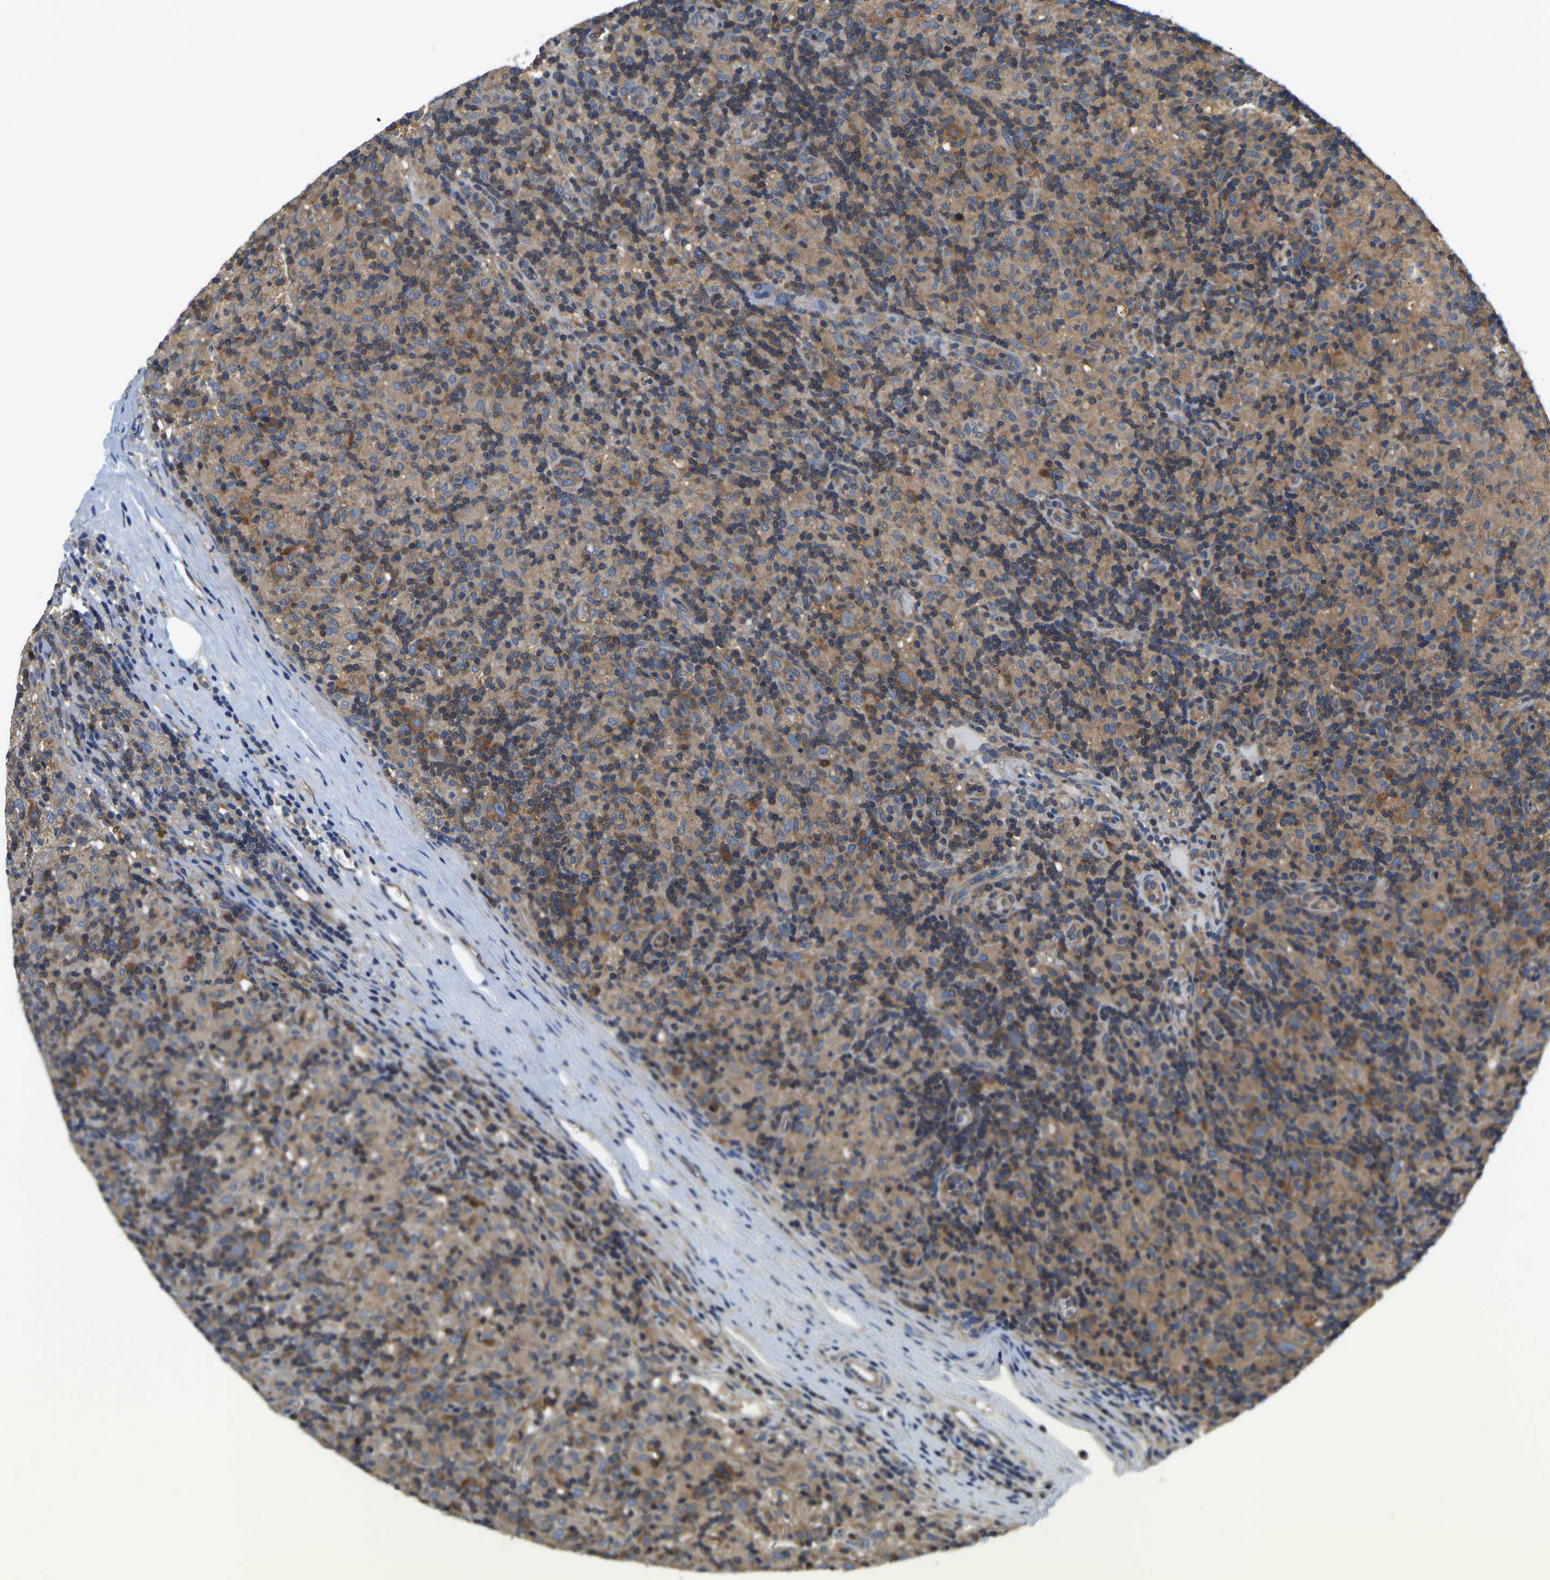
{"staining": {"intensity": "strong", "quantity": ">75%", "location": "cytoplasmic/membranous"}, "tissue": "lymphoma", "cell_type": "Tumor cells", "image_type": "cancer", "snomed": [{"axis": "morphology", "description": "Hodgkin's disease, NOS"}, {"axis": "topography", "description": "Lymph node"}], "caption": "Brown immunohistochemical staining in human Hodgkin's disease exhibits strong cytoplasmic/membranous positivity in approximately >75% of tumor cells. (DAB (3,3'-diaminobenzidine) IHC with brightfield microscopy, high magnification).", "gene": "GARS1", "patient": {"sex": "male", "age": 70}}